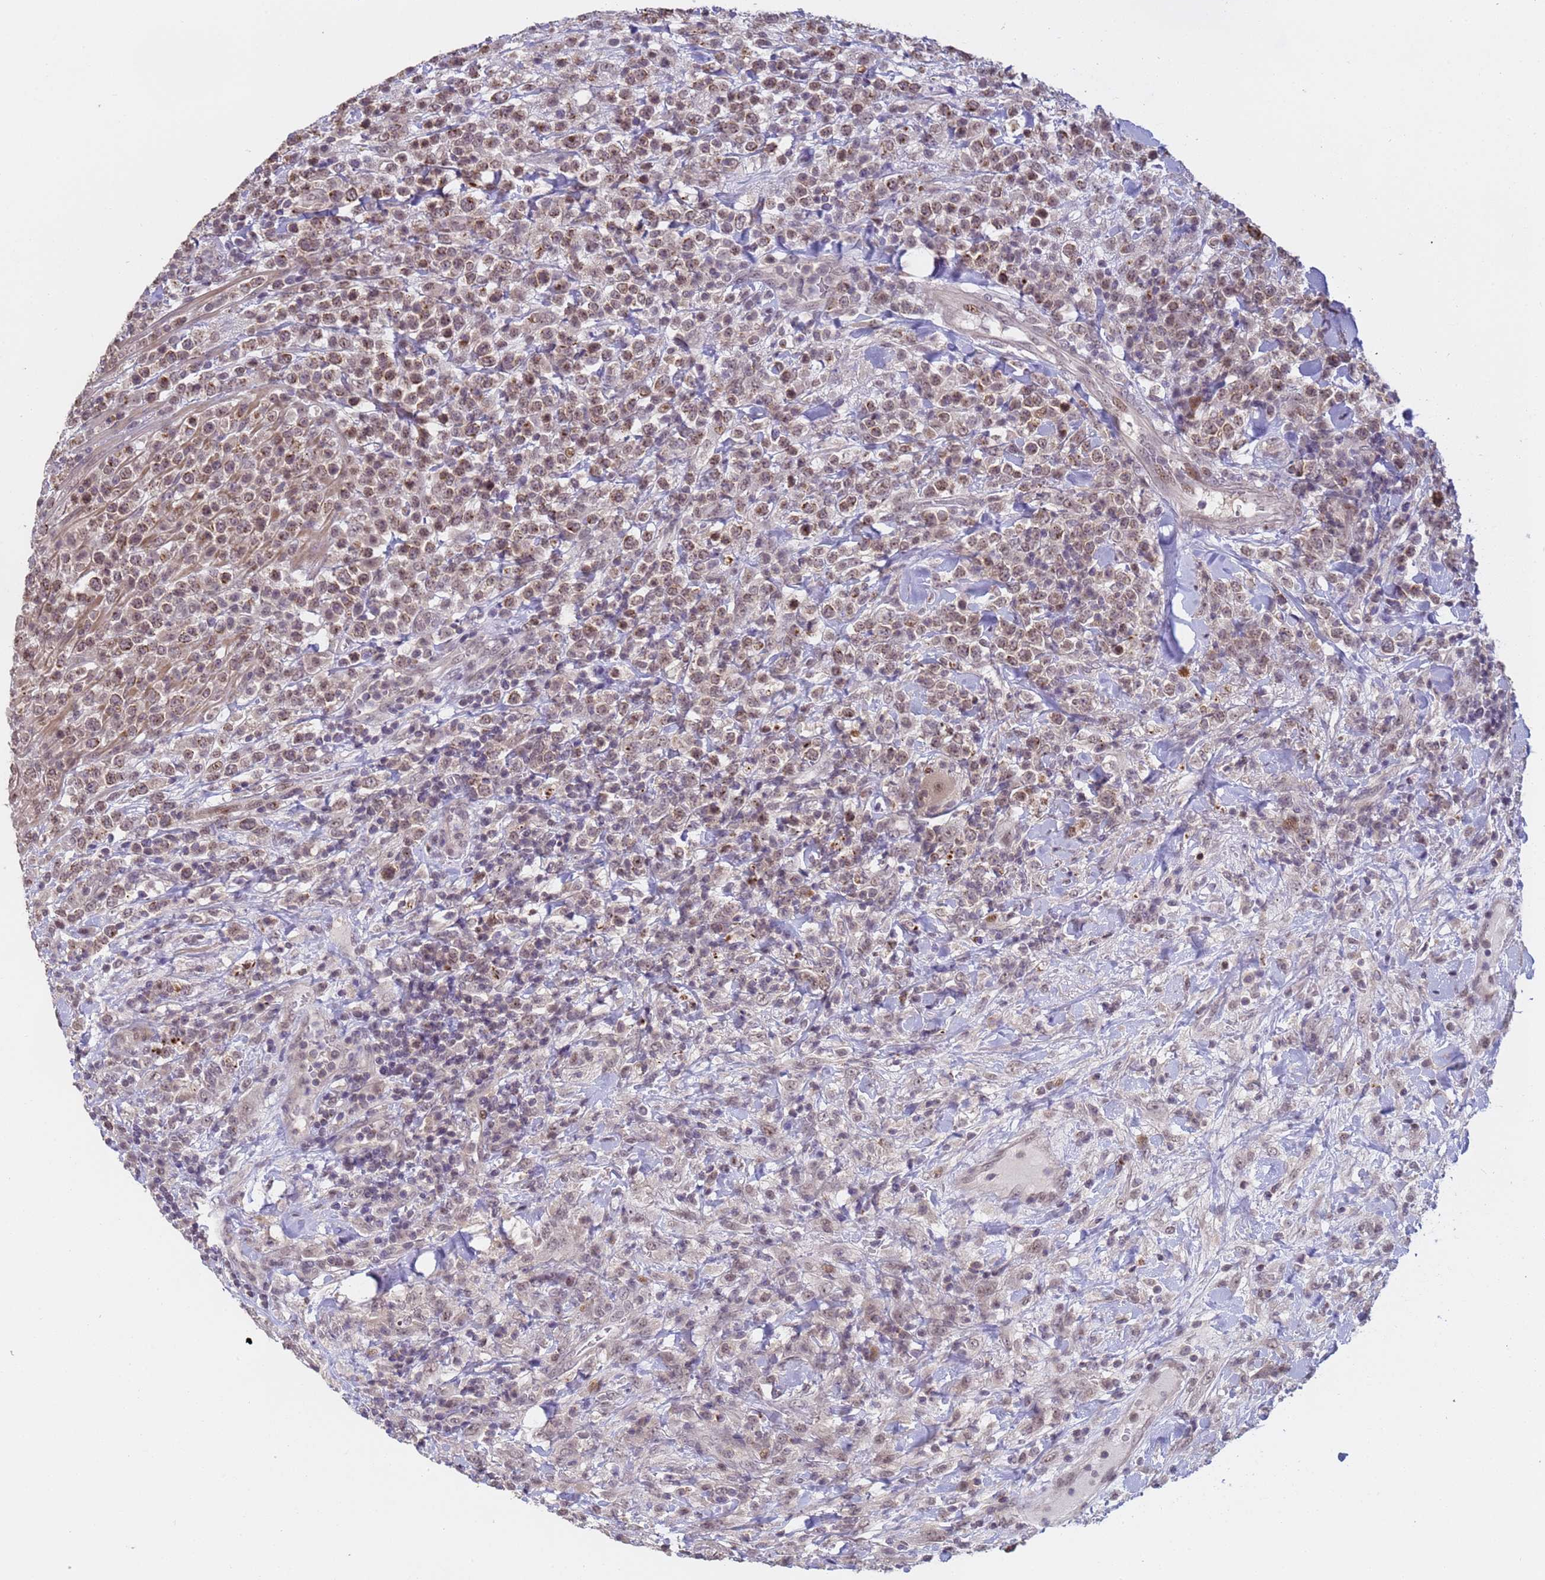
{"staining": {"intensity": "moderate", "quantity": "25%-75%", "location": "cytoplasmic/membranous,nuclear"}, "tissue": "lymphoma", "cell_type": "Tumor cells", "image_type": "cancer", "snomed": [{"axis": "morphology", "description": "Malignant lymphoma, non-Hodgkin's type, High grade"}, {"axis": "topography", "description": "Colon"}], "caption": "Immunohistochemical staining of human malignant lymphoma, non-Hodgkin's type (high-grade) reveals medium levels of moderate cytoplasmic/membranous and nuclear protein staining in about 25%-75% of tumor cells.", "gene": "VWA3A", "patient": {"sex": "female", "age": 53}}